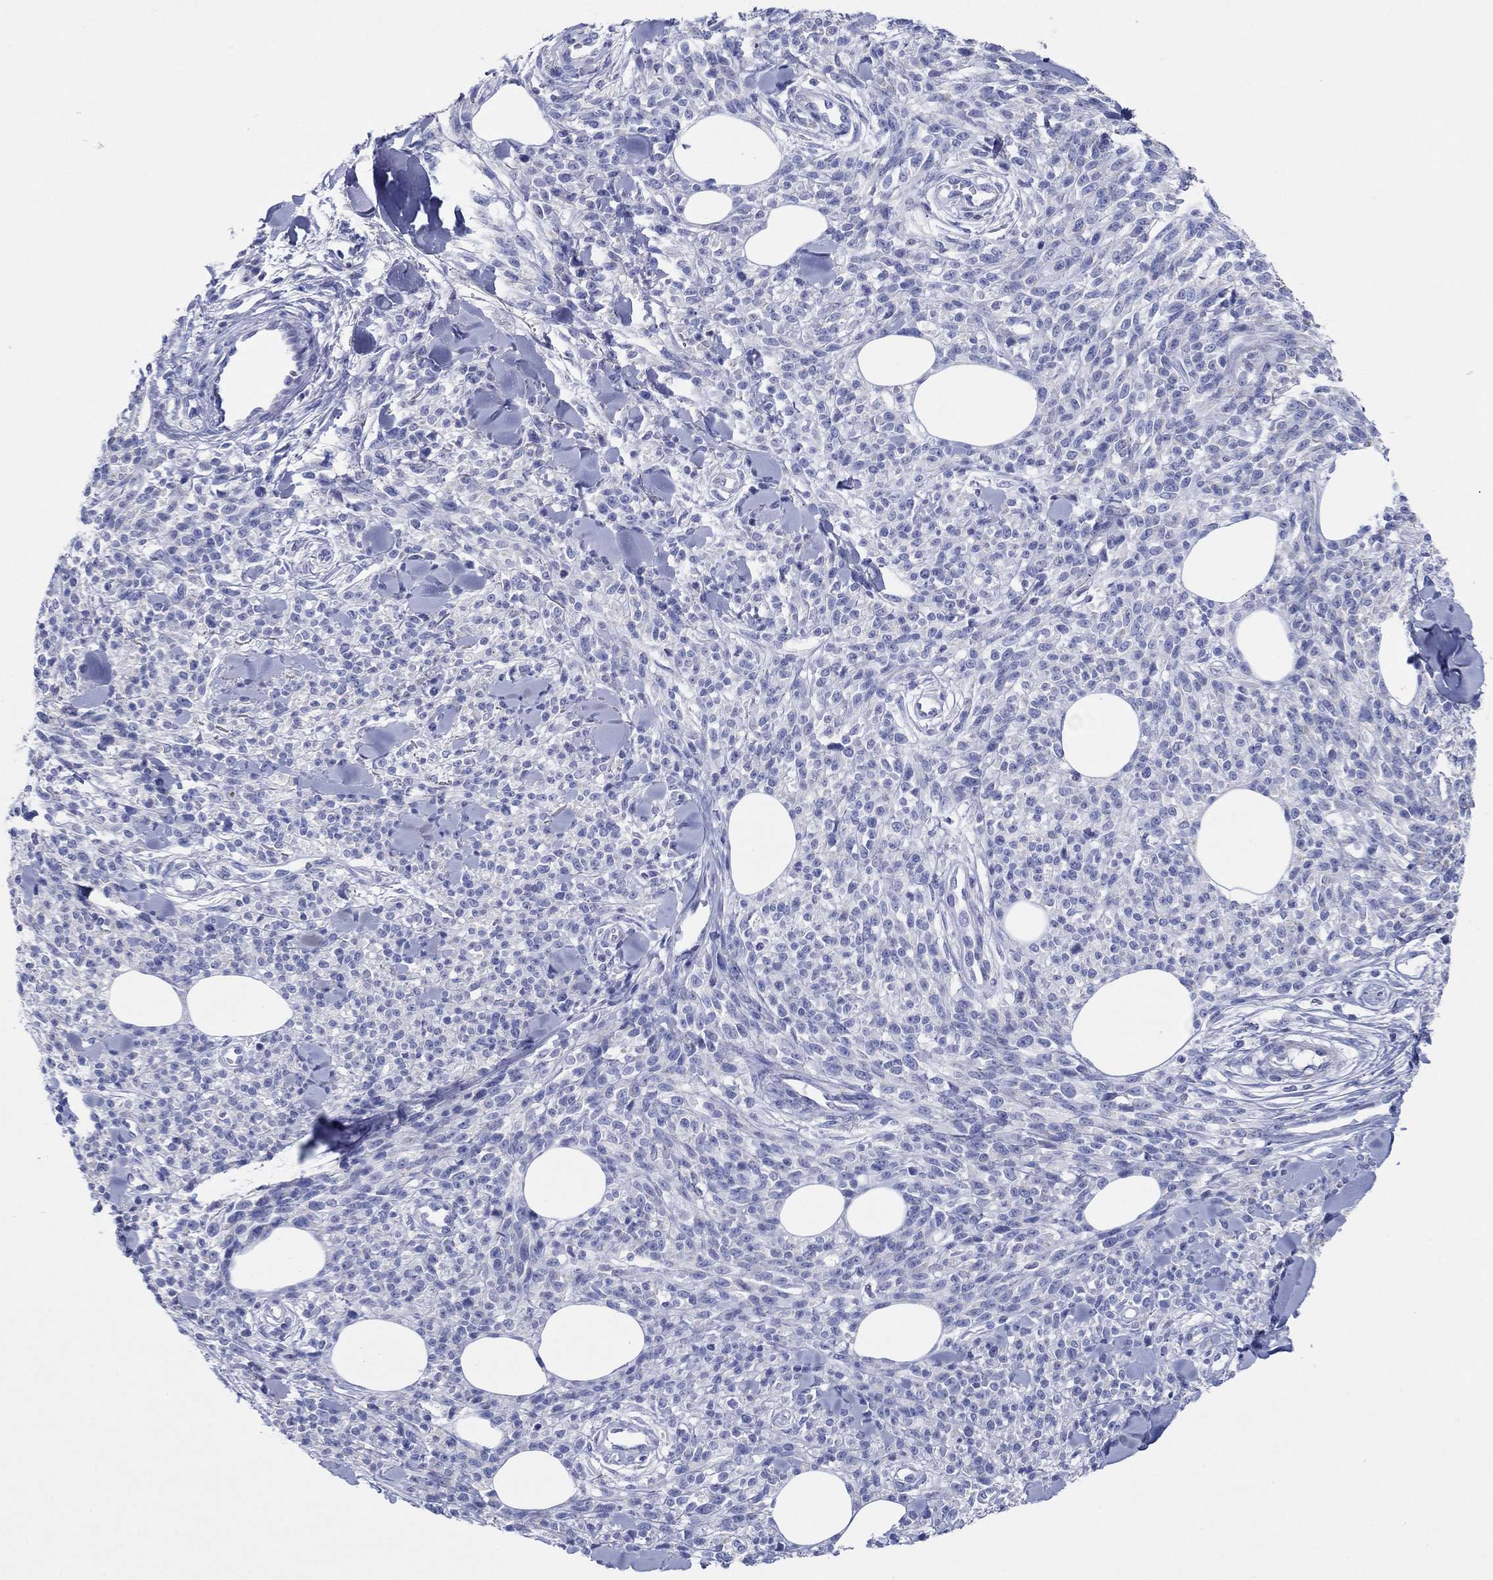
{"staining": {"intensity": "negative", "quantity": "none", "location": "none"}, "tissue": "melanoma", "cell_type": "Tumor cells", "image_type": "cancer", "snomed": [{"axis": "morphology", "description": "Malignant melanoma, NOS"}, {"axis": "topography", "description": "Skin"}, {"axis": "topography", "description": "Skin of trunk"}], "caption": "DAB immunohistochemical staining of human melanoma demonstrates no significant staining in tumor cells.", "gene": "HCRT", "patient": {"sex": "male", "age": 74}}